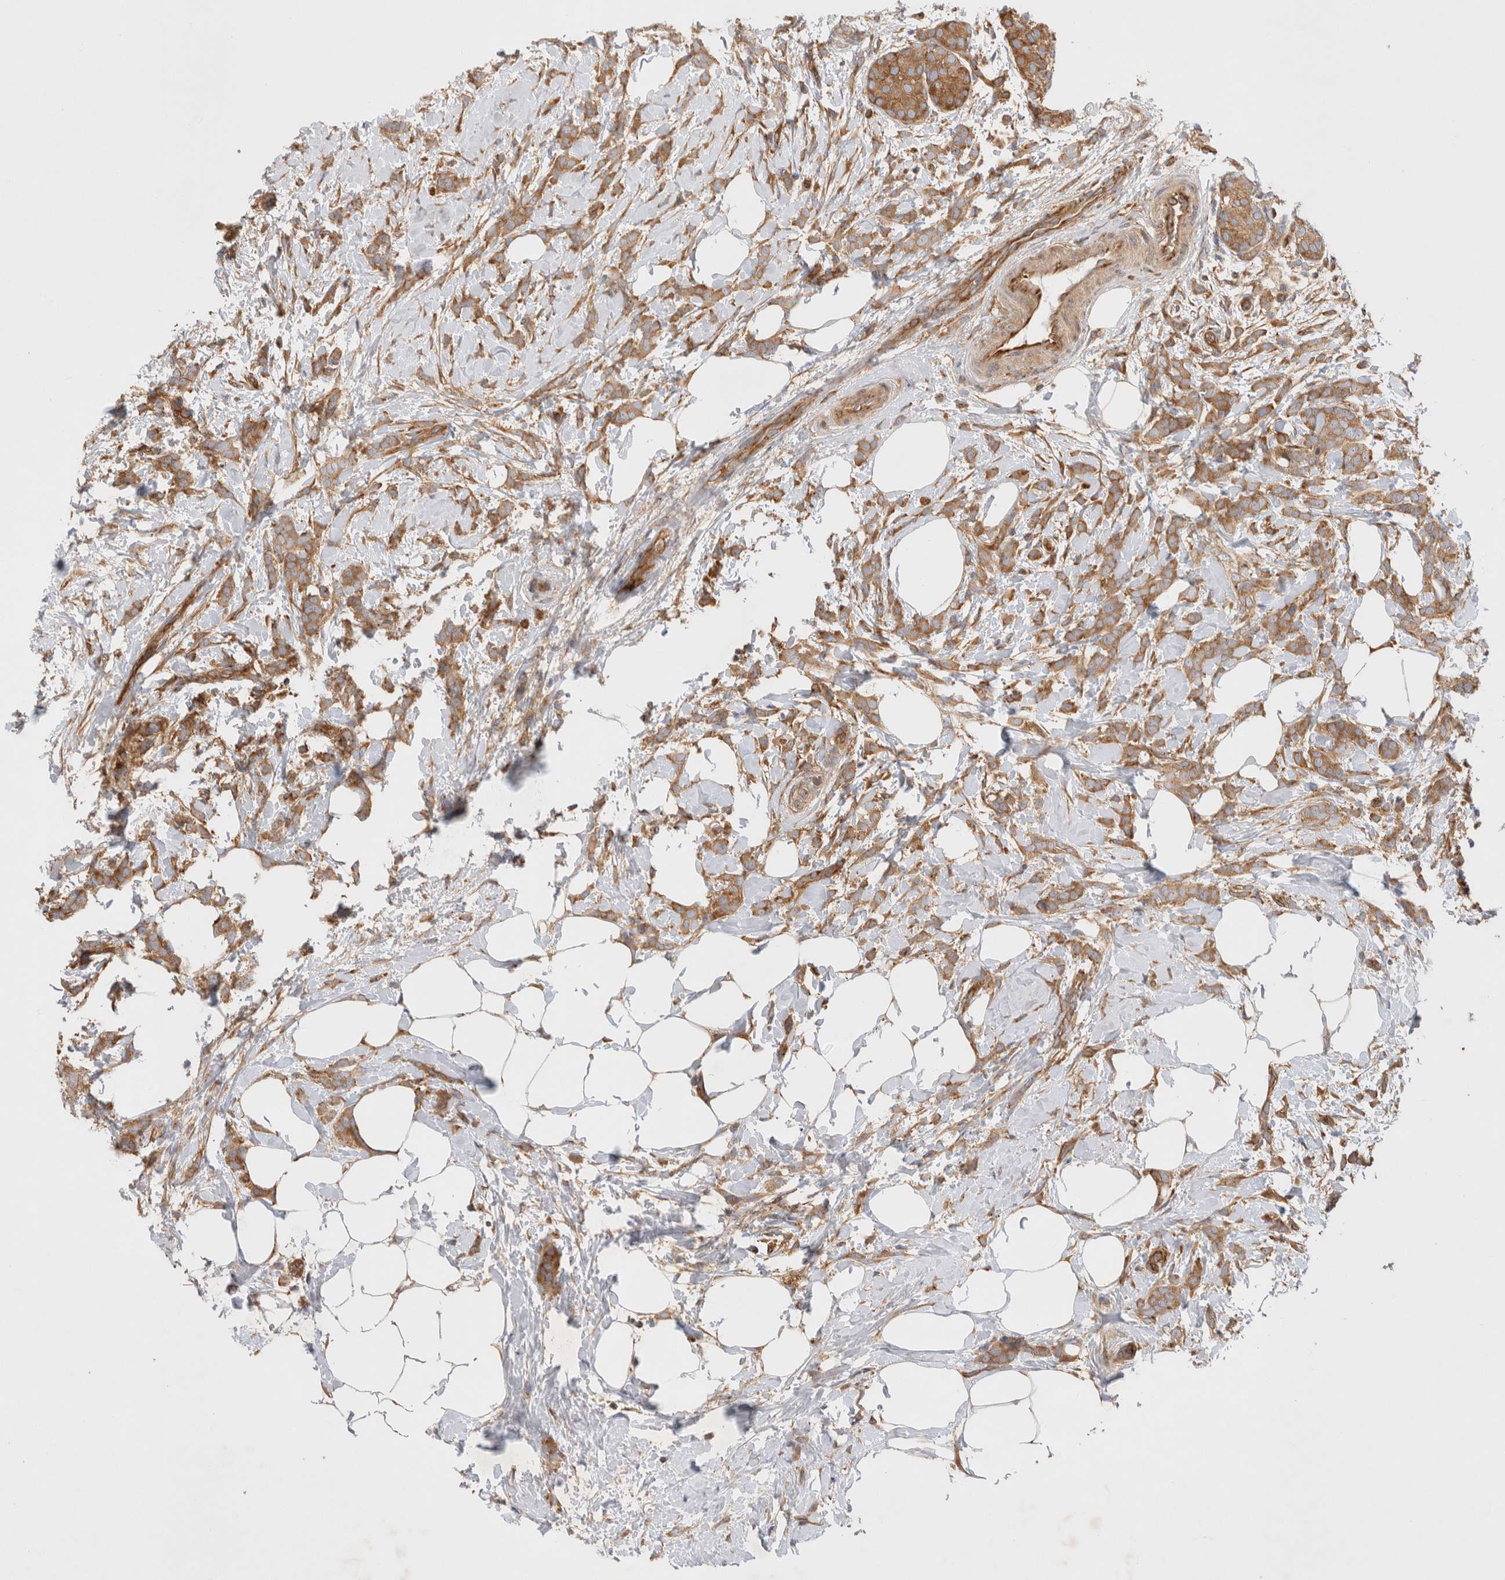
{"staining": {"intensity": "moderate", "quantity": ">75%", "location": "cytoplasmic/membranous"}, "tissue": "breast cancer", "cell_type": "Tumor cells", "image_type": "cancer", "snomed": [{"axis": "morphology", "description": "Lobular carcinoma, in situ"}, {"axis": "morphology", "description": "Lobular carcinoma"}, {"axis": "topography", "description": "Breast"}], "caption": "Brown immunohistochemical staining in breast lobular carcinoma reveals moderate cytoplasmic/membranous positivity in about >75% of tumor cells. The staining is performed using DAB (3,3'-diaminobenzidine) brown chromogen to label protein expression. The nuclei are counter-stained blue using hematoxylin.", "gene": "GPR150", "patient": {"sex": "female", "age": 41}}